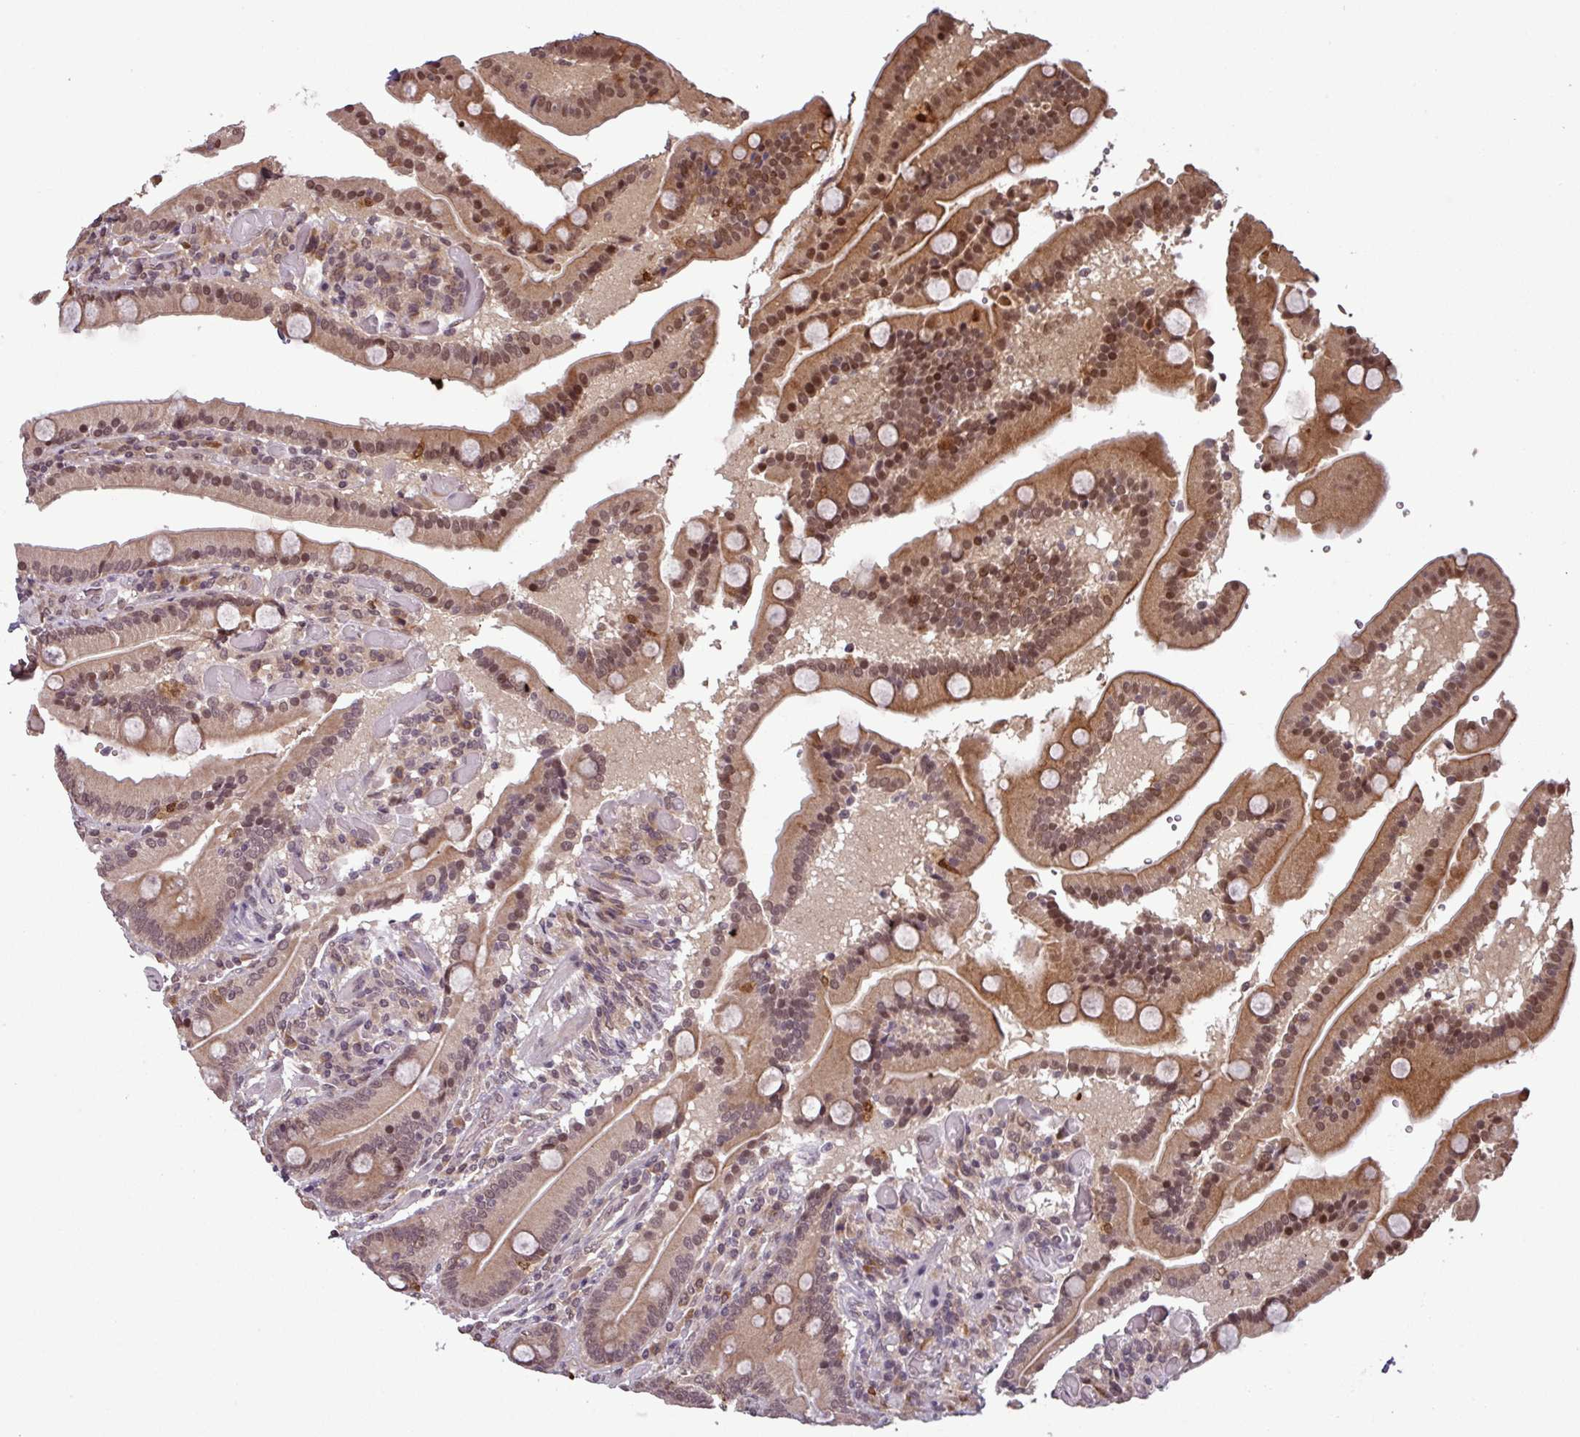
{"staining": {"intensity": "moderate", "quantity": ">75%", "location": "cytoplasmic/membranous,nuclear"}, "tissue": "duodenum", "cell_type": "Glandular cells", "image_type": "normal", "snomed": [{"axis": "morphology", "description": "Normal tissue, NOS"}, {"axis": "topography", "description": "Duodenum"}], "caption": "Protein staining of normal duodenum reveals moderate cytoplasmic/membranous,nuclear positivity in about >75% of glandular cells.", "gene": "NOB1", "patient": {"sex": "female", "age": 62}}